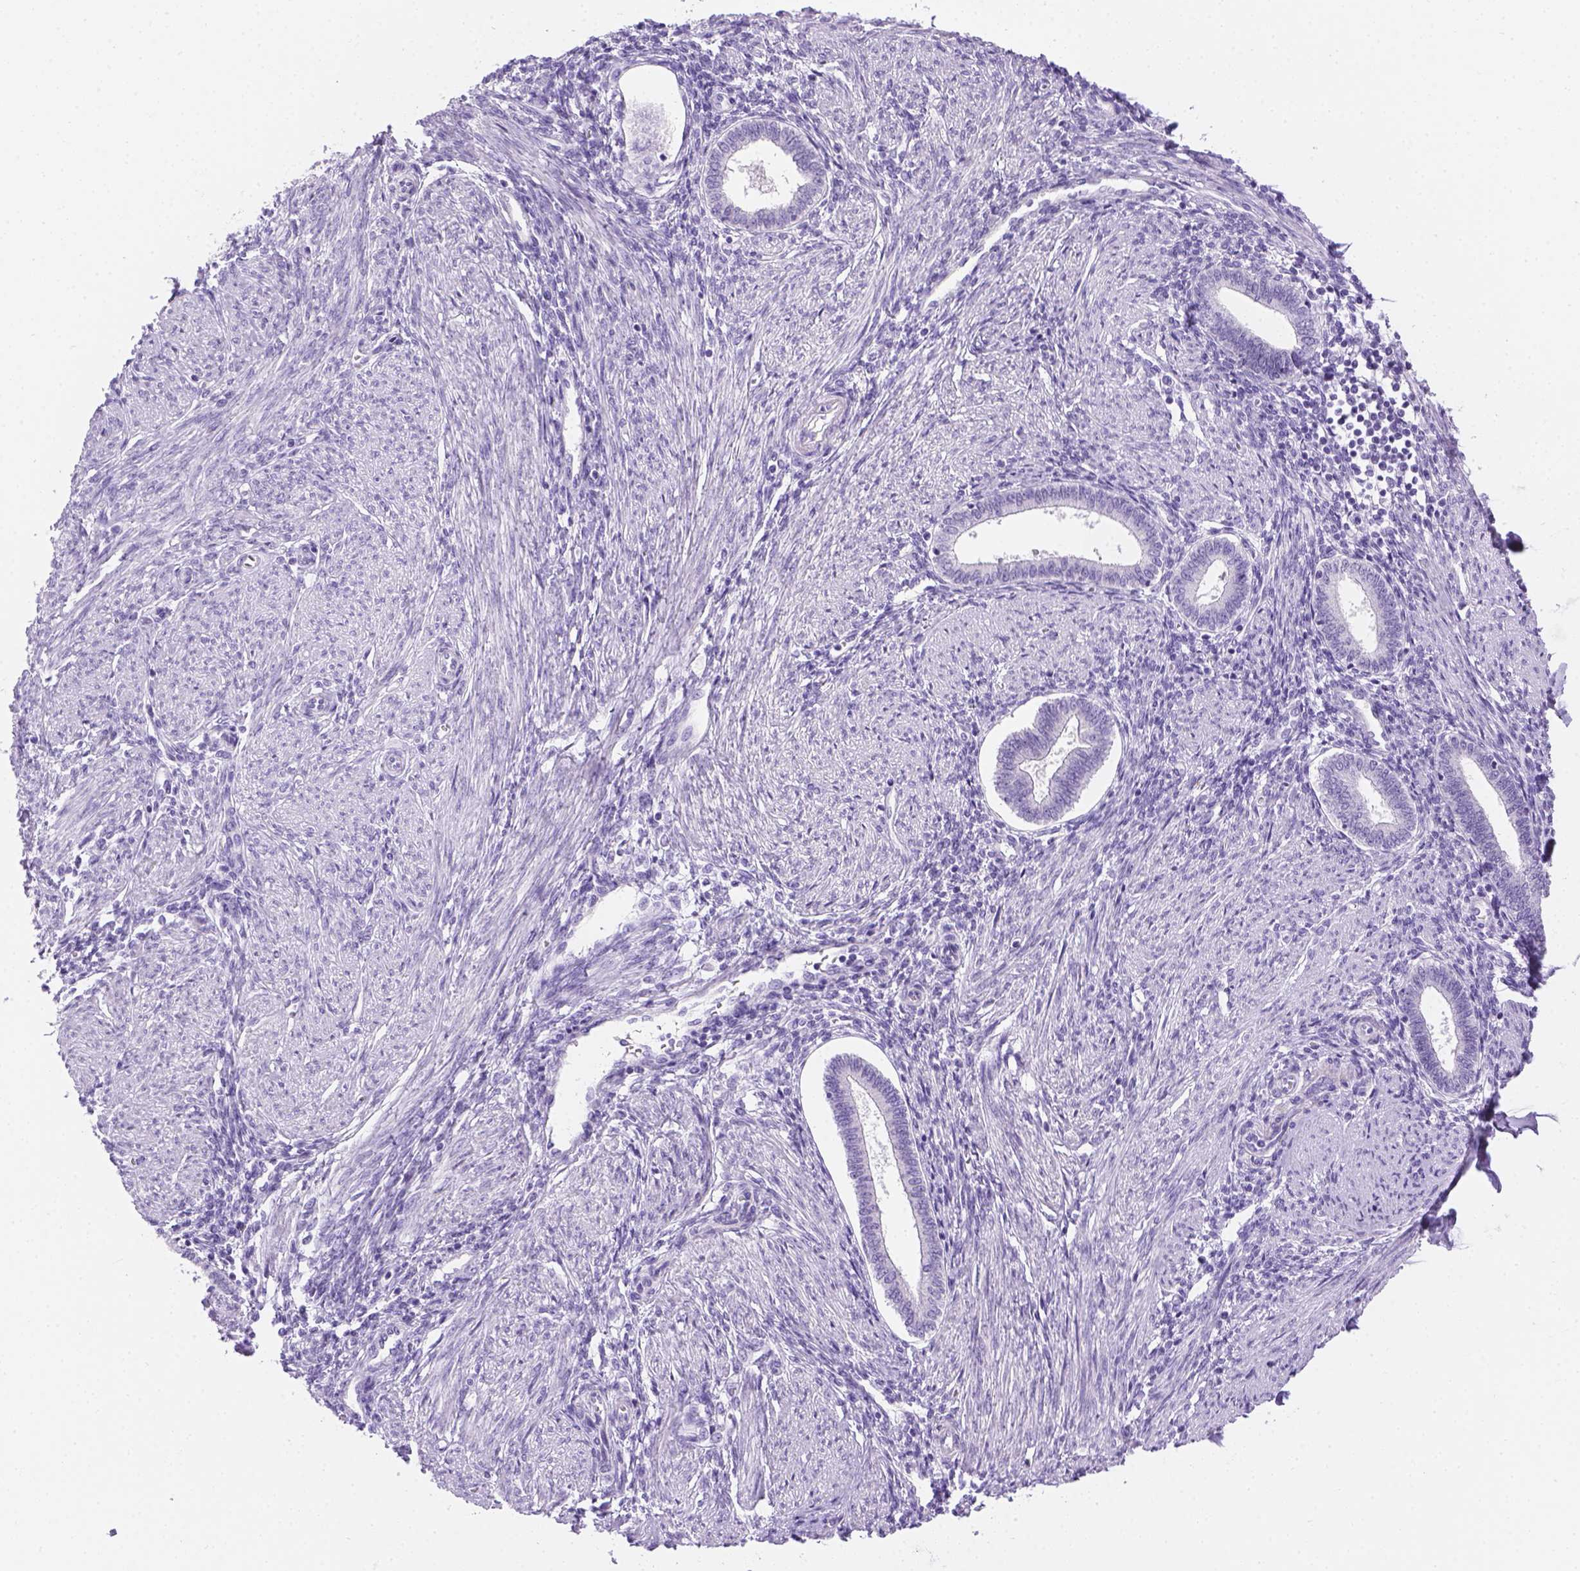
{"staining": {"intensity": "negative", "quantity": "none", "location": "none"}, "tissue": "endometrium", "cell_type": "Cells in endometrial stroma", "image_type": "normal", "snomed": [{"axis": "morphology", "description": "Normal tissue, NOS"}, {"axis": "topography", "description": "Endometrium"}], "caption": "This histopathology image is of benign endometrium stained with immunohistochemistry (IHC) to label a protein in brown with the nuclei are counter-stained blue. There is no expression in cells in endometrial stroma.", "gene": "TMEM38A", "patient": {"sex": "female", "age": 42}}